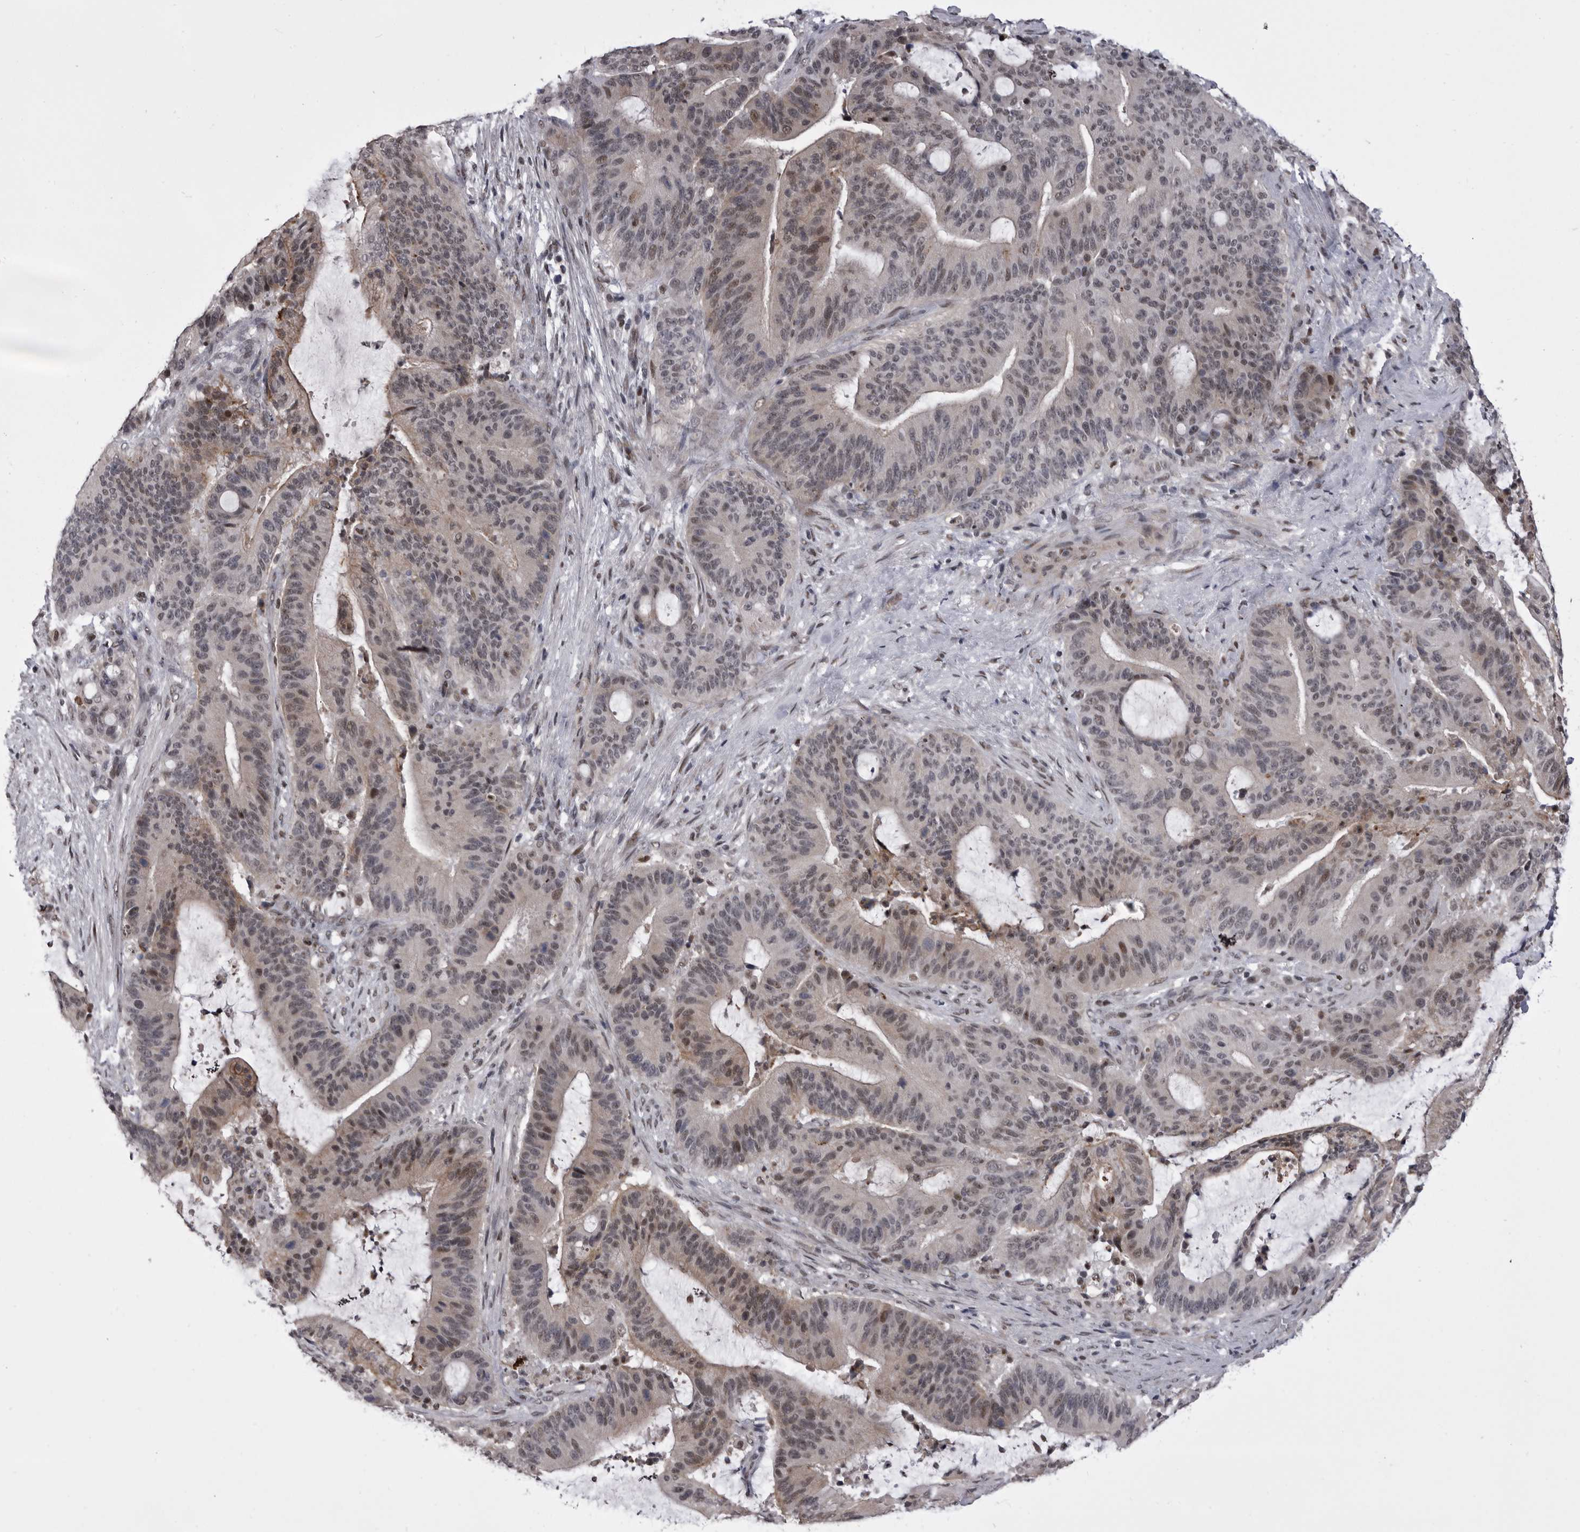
{"staining": {"intensity": "moderate", "quantity": "25%-75%", "location": "cytoplasmic/membranous,nuclear"}, "tissue": "liver cancer", "cell_type": "Tumor cells", "image_type": "cancer", "snomed": [{"axis": "morphology", "description": "Normal tissue, NOS"}, {"axis": "morphology", "description": "Cholangiocarcinoma"}, {"axis": "topography", "description": "Liver"}, {"axis": "topography", "description": "Peripheral nerve tissue"}], "caption": "Brown immunohistochemical staining in liver cholangiocarcinoma exhibits moderate cytoplasmic/membranous and nuclear expression in about 25%-75% of tumor cells.", "gene": "PRPF3", "patient": {"sex": "female", "age": 73}}